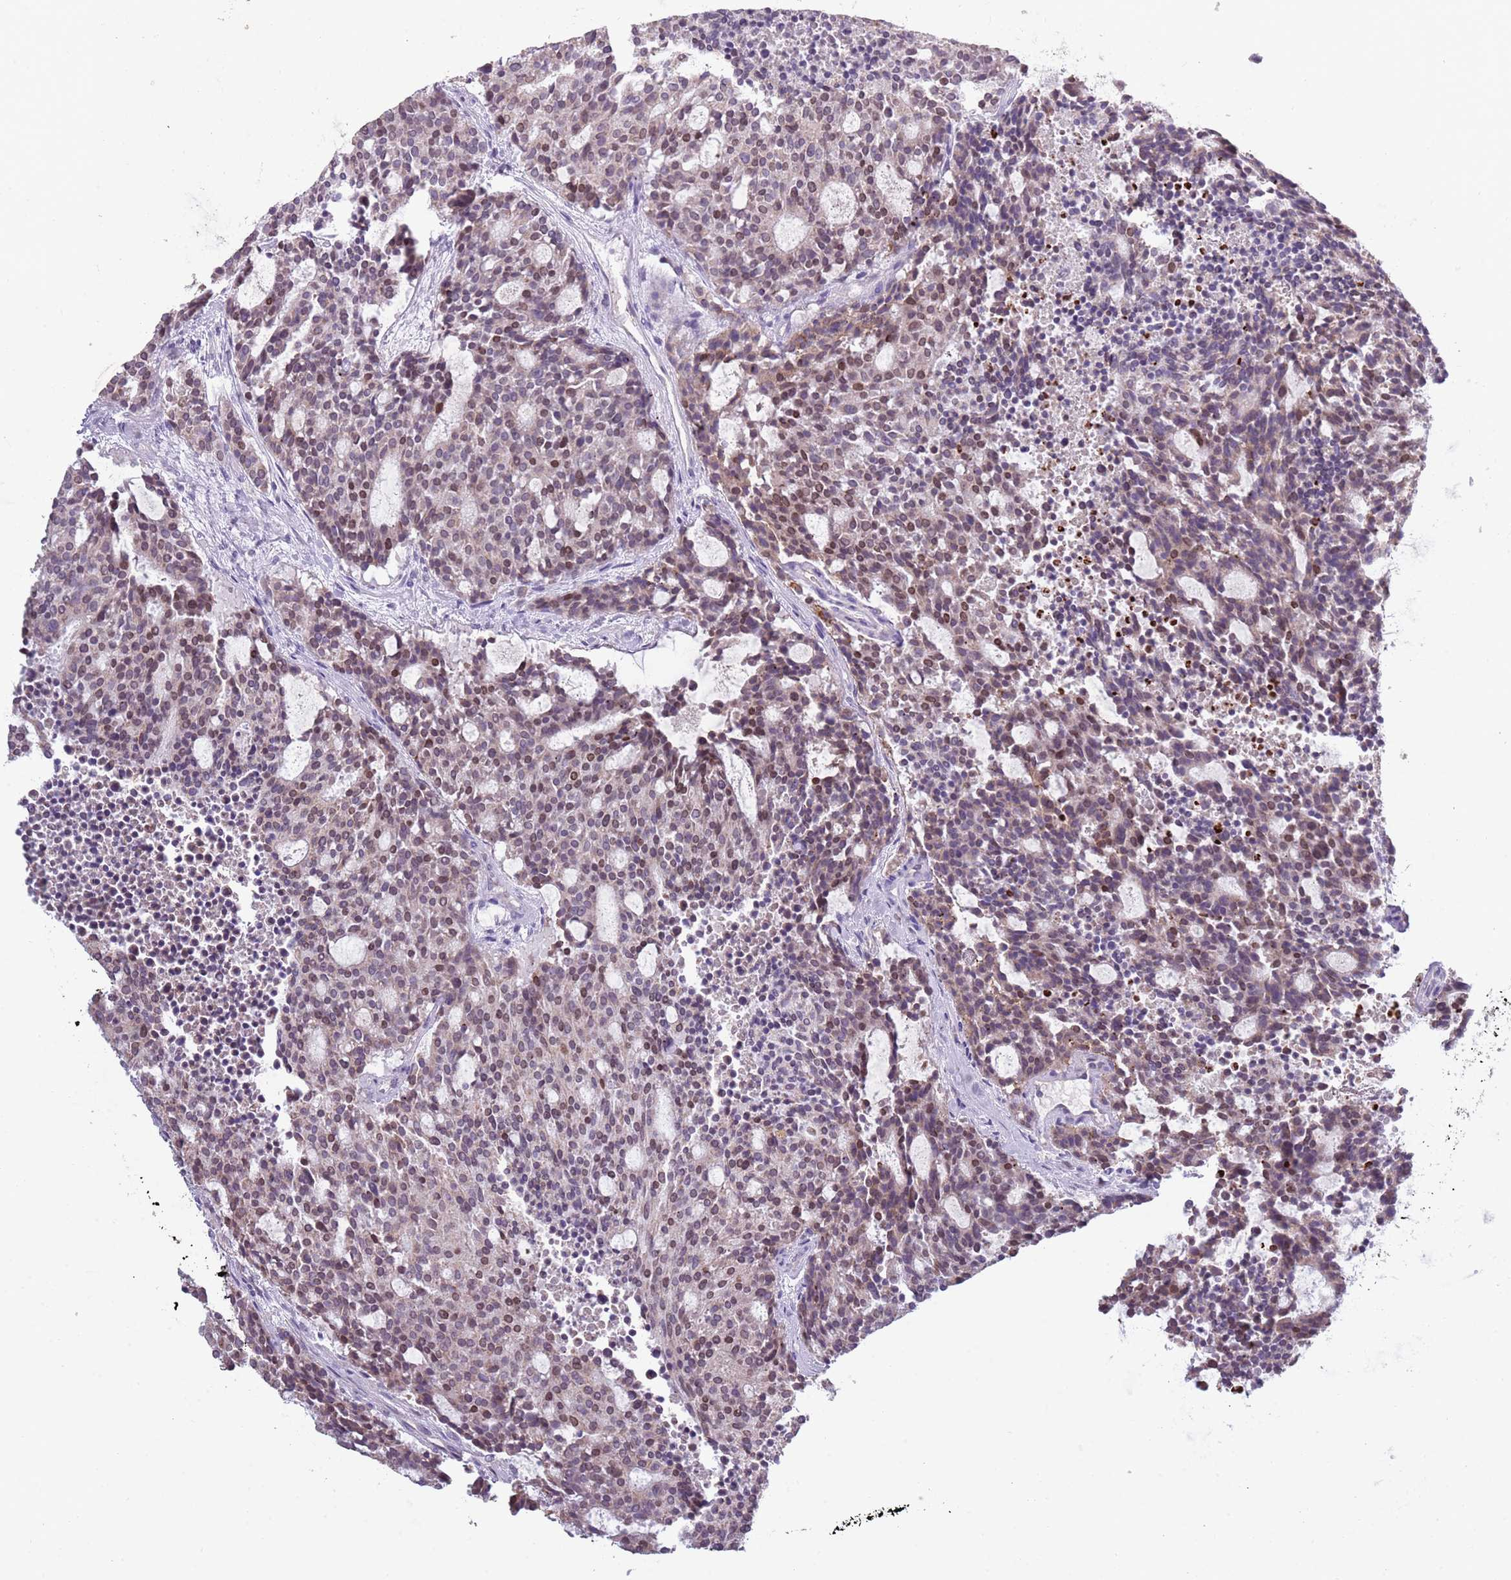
{"staining": {"intensity": "moderate", "quantity": "25%-75%", "location": "nuclear"}, "tissue": "carcinoid", "cell_type": "Tumor cells", "image_type": "cancer", "snomed": [{"axis": "morphology", "description": "Carcinoid, malignant, NOS"}, {"axis": "topography", "description": "Pancreas"}], "caption": "Tumor cells reveal medium levels of moderate nuclear staining in approximately 25%-75% of cells in human carcinoid (malignant). (DAB (3,3'-diaminobenzidine) = brown stain, brightfield microscopy at high magnification).", "gene": "SYS1", "patient": {"sex": "female", "age": 54}}